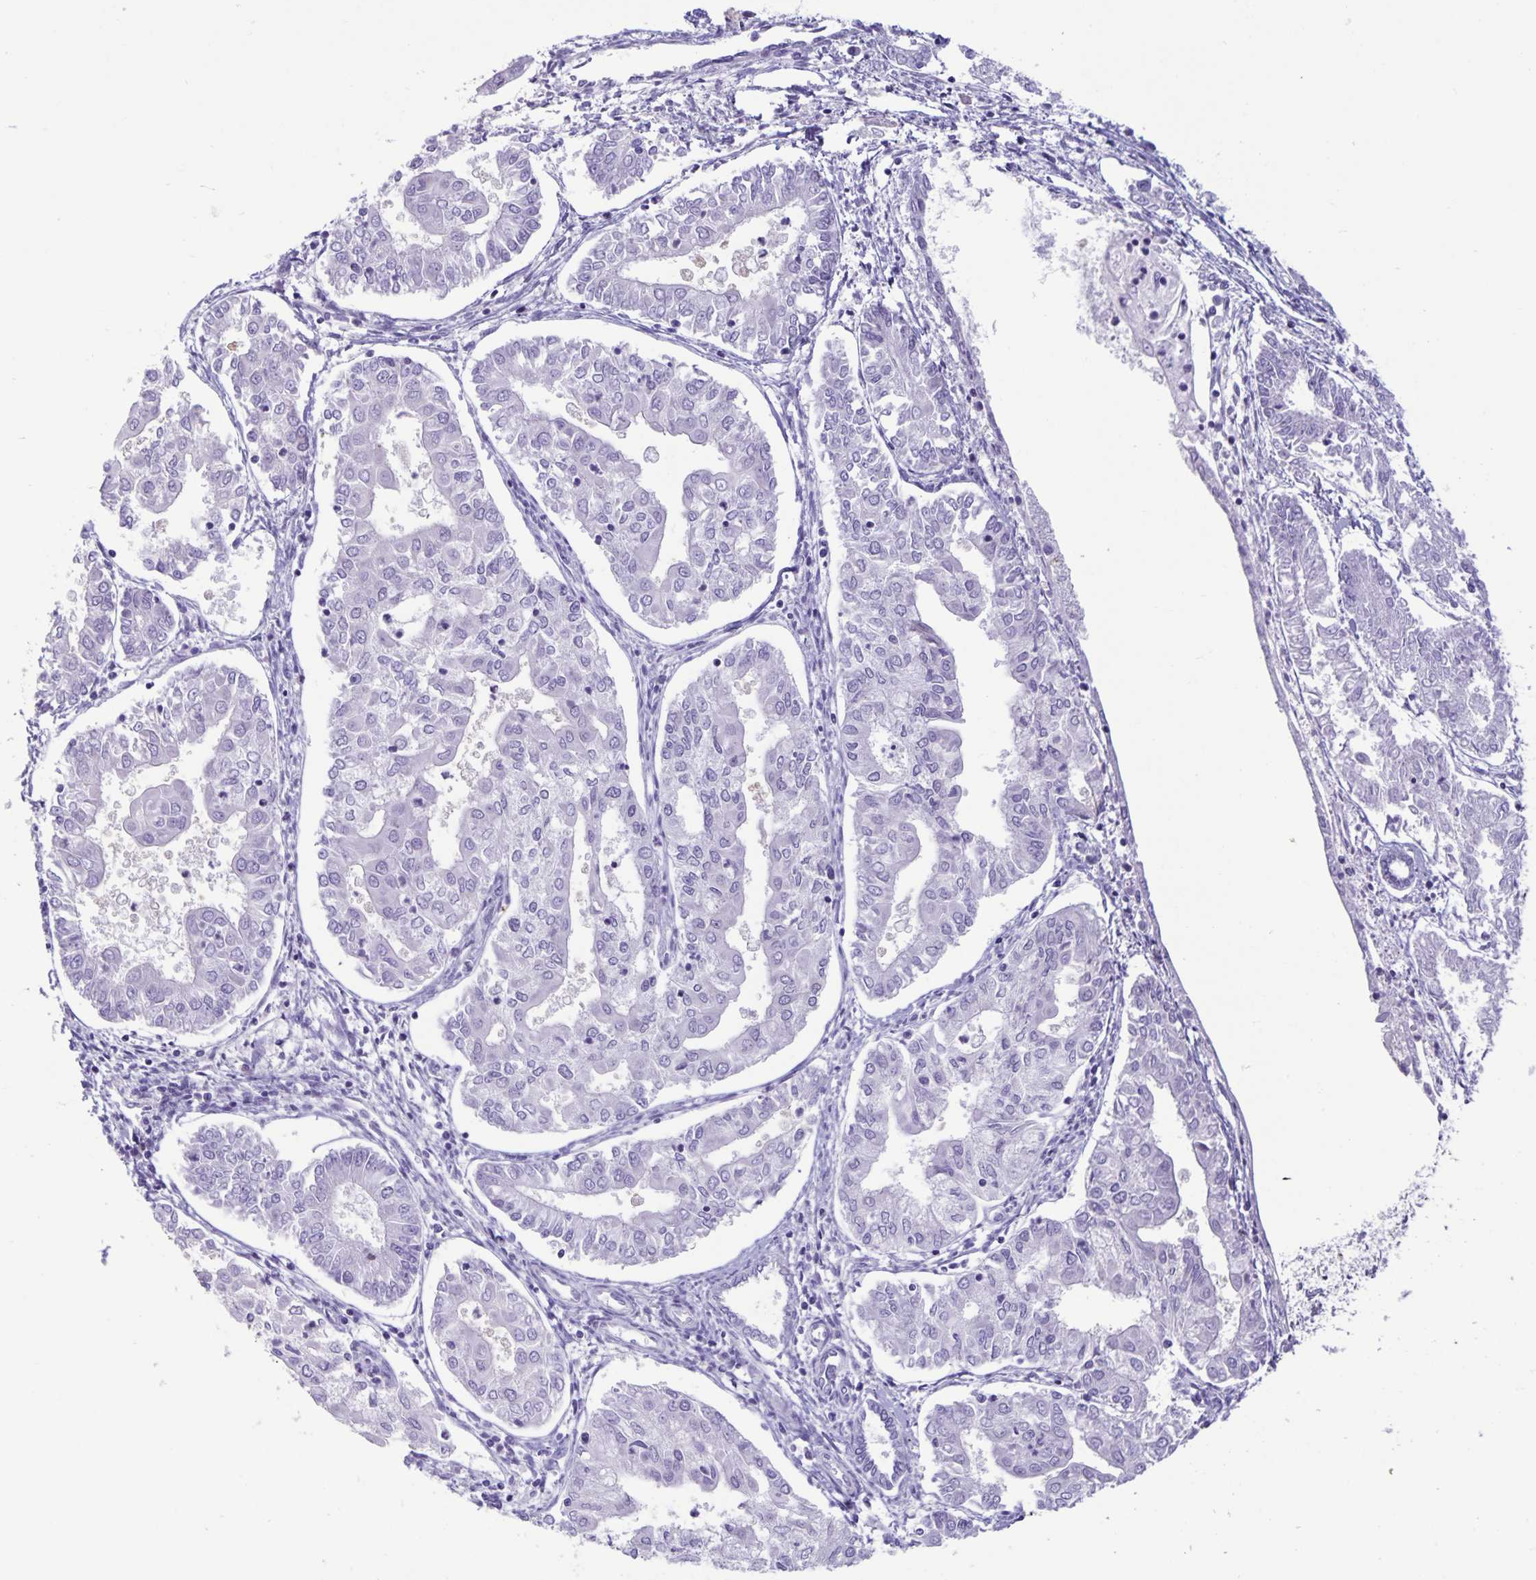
{"staining": {"intensity": "negative", "quantity": "none", "location": "none"}, "tissue": "endometrial cancer", "cell_type": "Tumor cells", "image_type": "cancer", "snomed": [{"axis": "morphology", "description": "Adenocarcinoma, NOS"}, {"axis": "topography", "description": "Endometrium"}], "caption": "Endometrial cancer was stained to show a protein in brown. There is no significant staining in tumor cells. Nuclei are stained in blue.", "gene": "IBTK", "patient": {"sex": "female", "age": 68}}